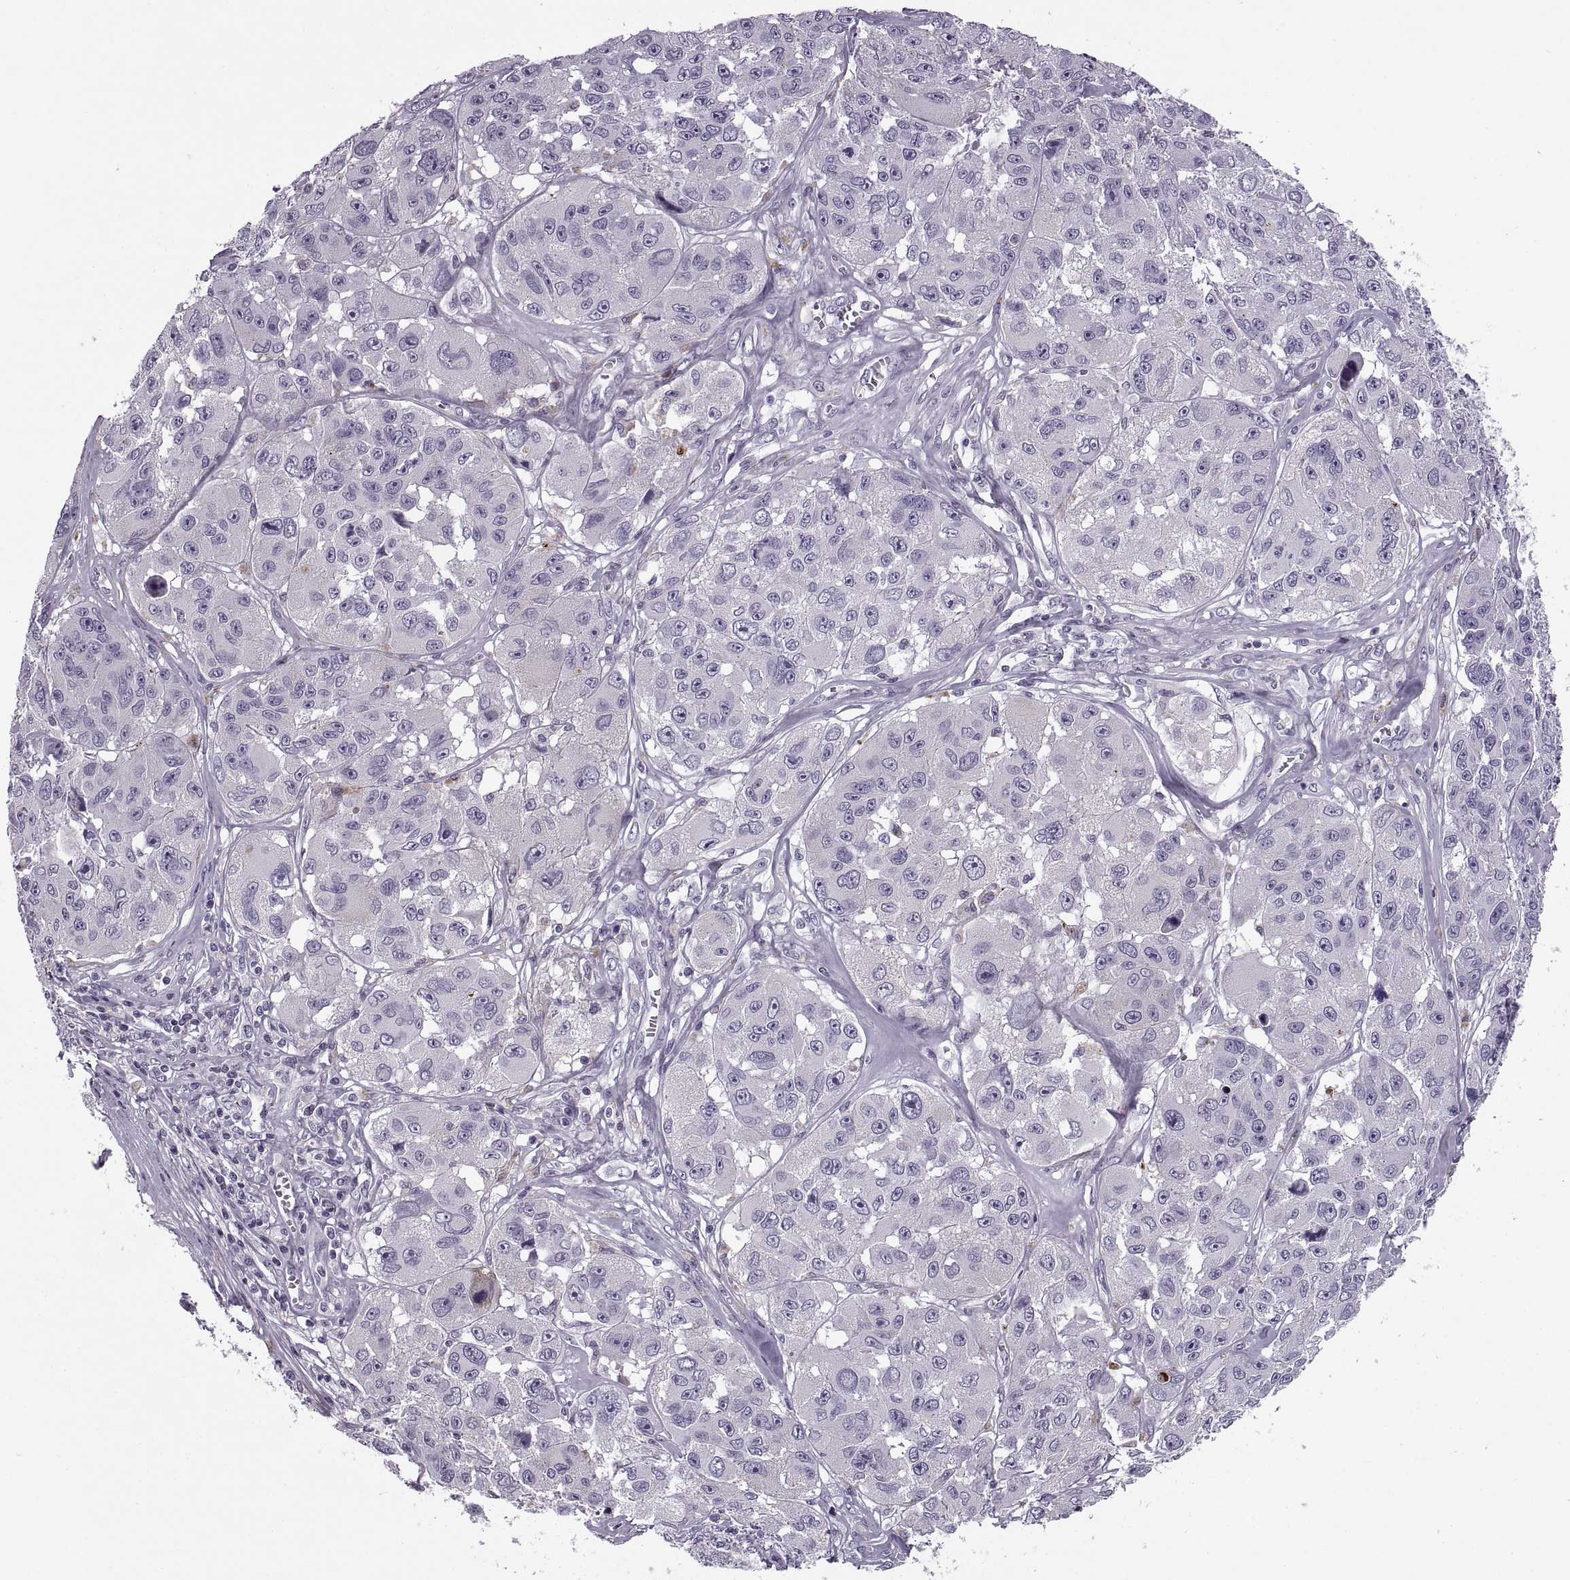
{"staining": {"intensity": "negative", "quantity": "none", "location": "none"}, "tissue": "melanoma", "cell_type": "Tumor cells", "image_type": "cancer", "snomed": [{"axis": "morphology", "description": "Malignant melanoma, NOS"}, {"axis": "topography", "description": "Skin"}], "caption": "Human malignant melanoma stained for a protein using immunohistochemistry displays no staining in tumor cells.", "gene": "CALCR", "patient": {"sex": "female", "age": 66}}